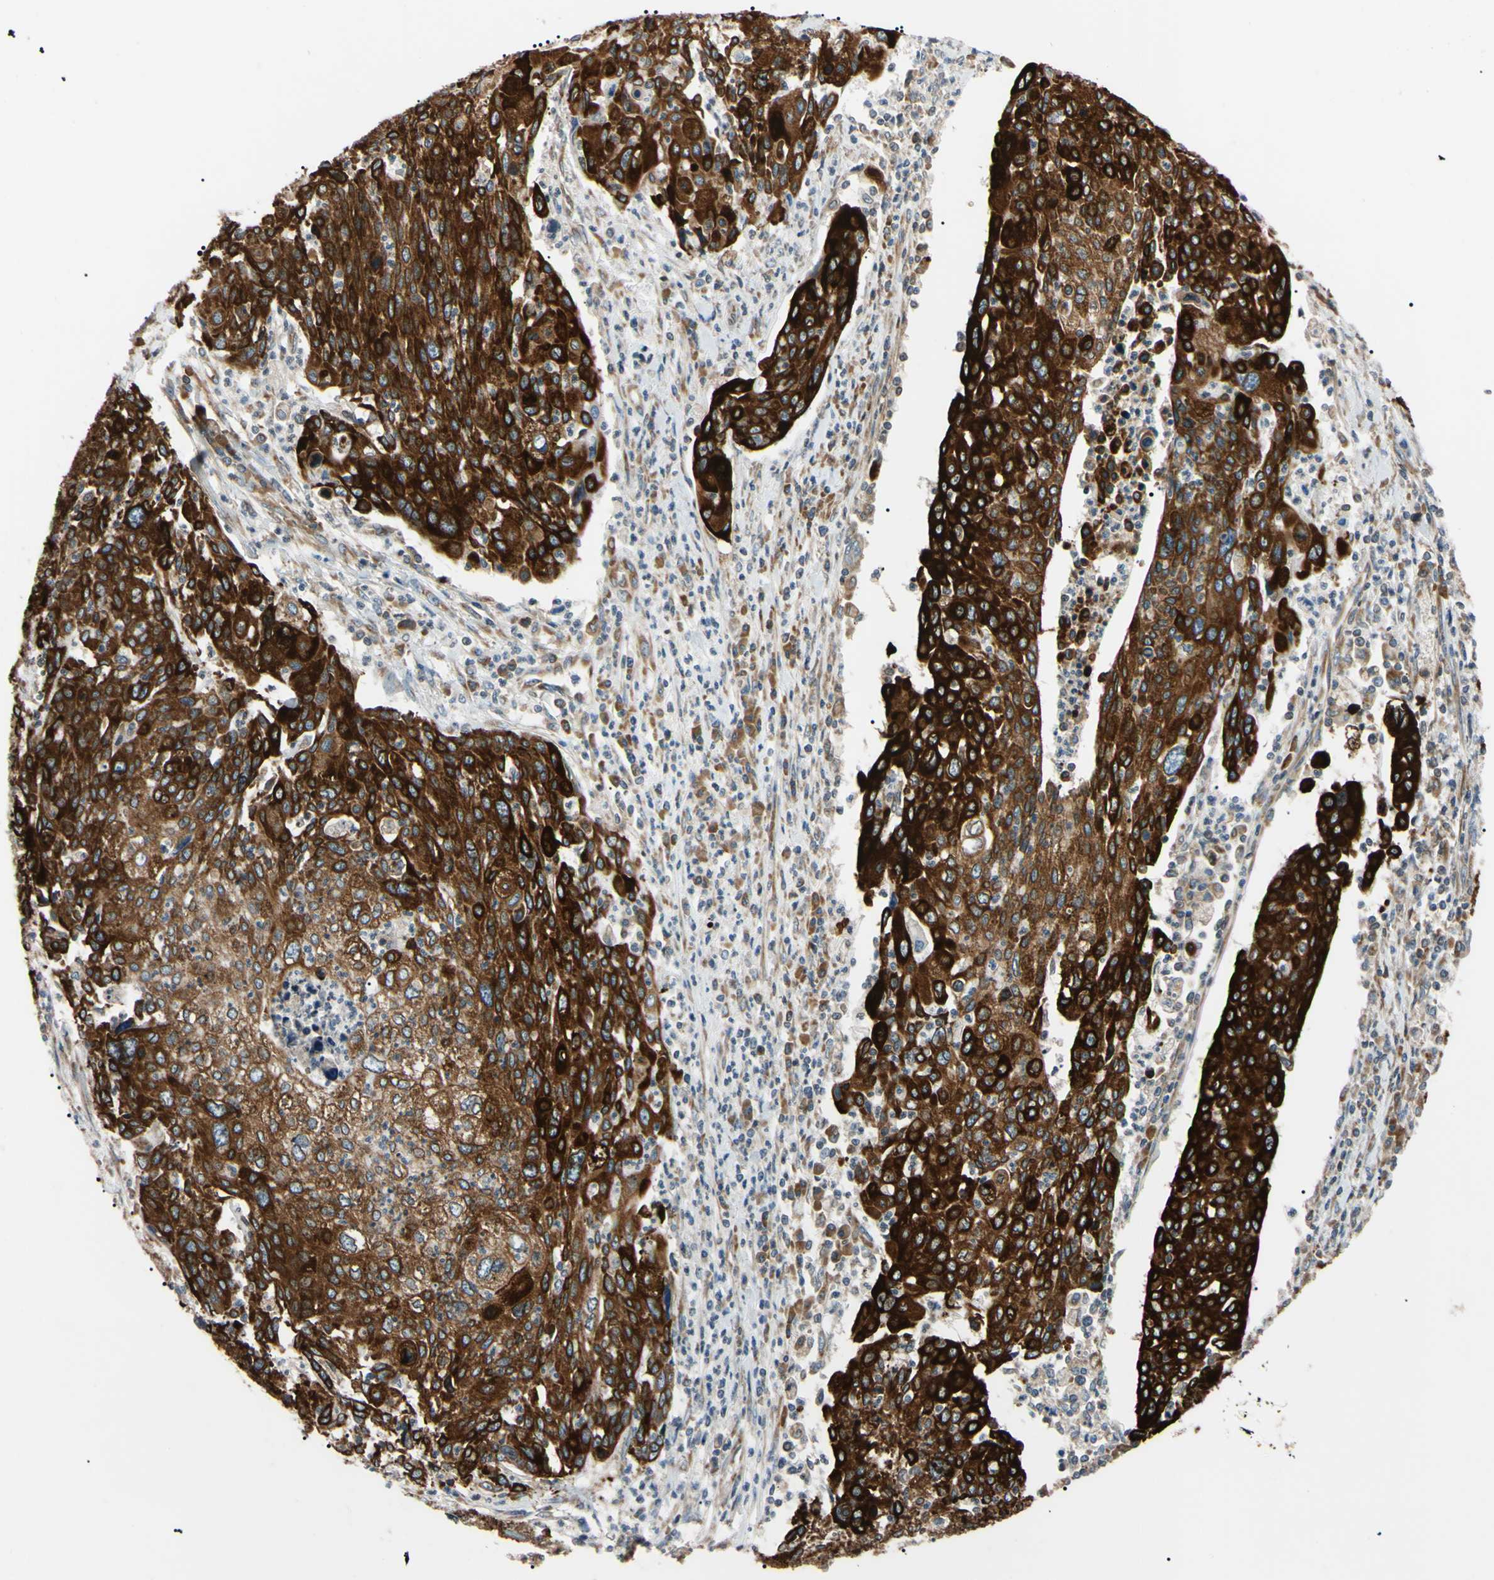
{"staining": {"intensity": "strong", "quantity": ">75%", "location": "cytoplasmic/membranous"}, "tissue": "cervical cancer", "cell_type": "Tumor cells", "image_type": "cancer", "snomed": [{"axis": "morphology", "description": "Squamous cell carcinoma, NOS"}, {"axis": "topography", "description": "Cervix"}], "caption": "A high-resolution micrograph shows immunohistochemistry staining of squamous cell carcinoma (cervical), which displays strong cytoplasmic/membranous positivity in about >75% of tumor cells.", "gene": "VAPA", "patient": {"sex": "female", "age": 40}}